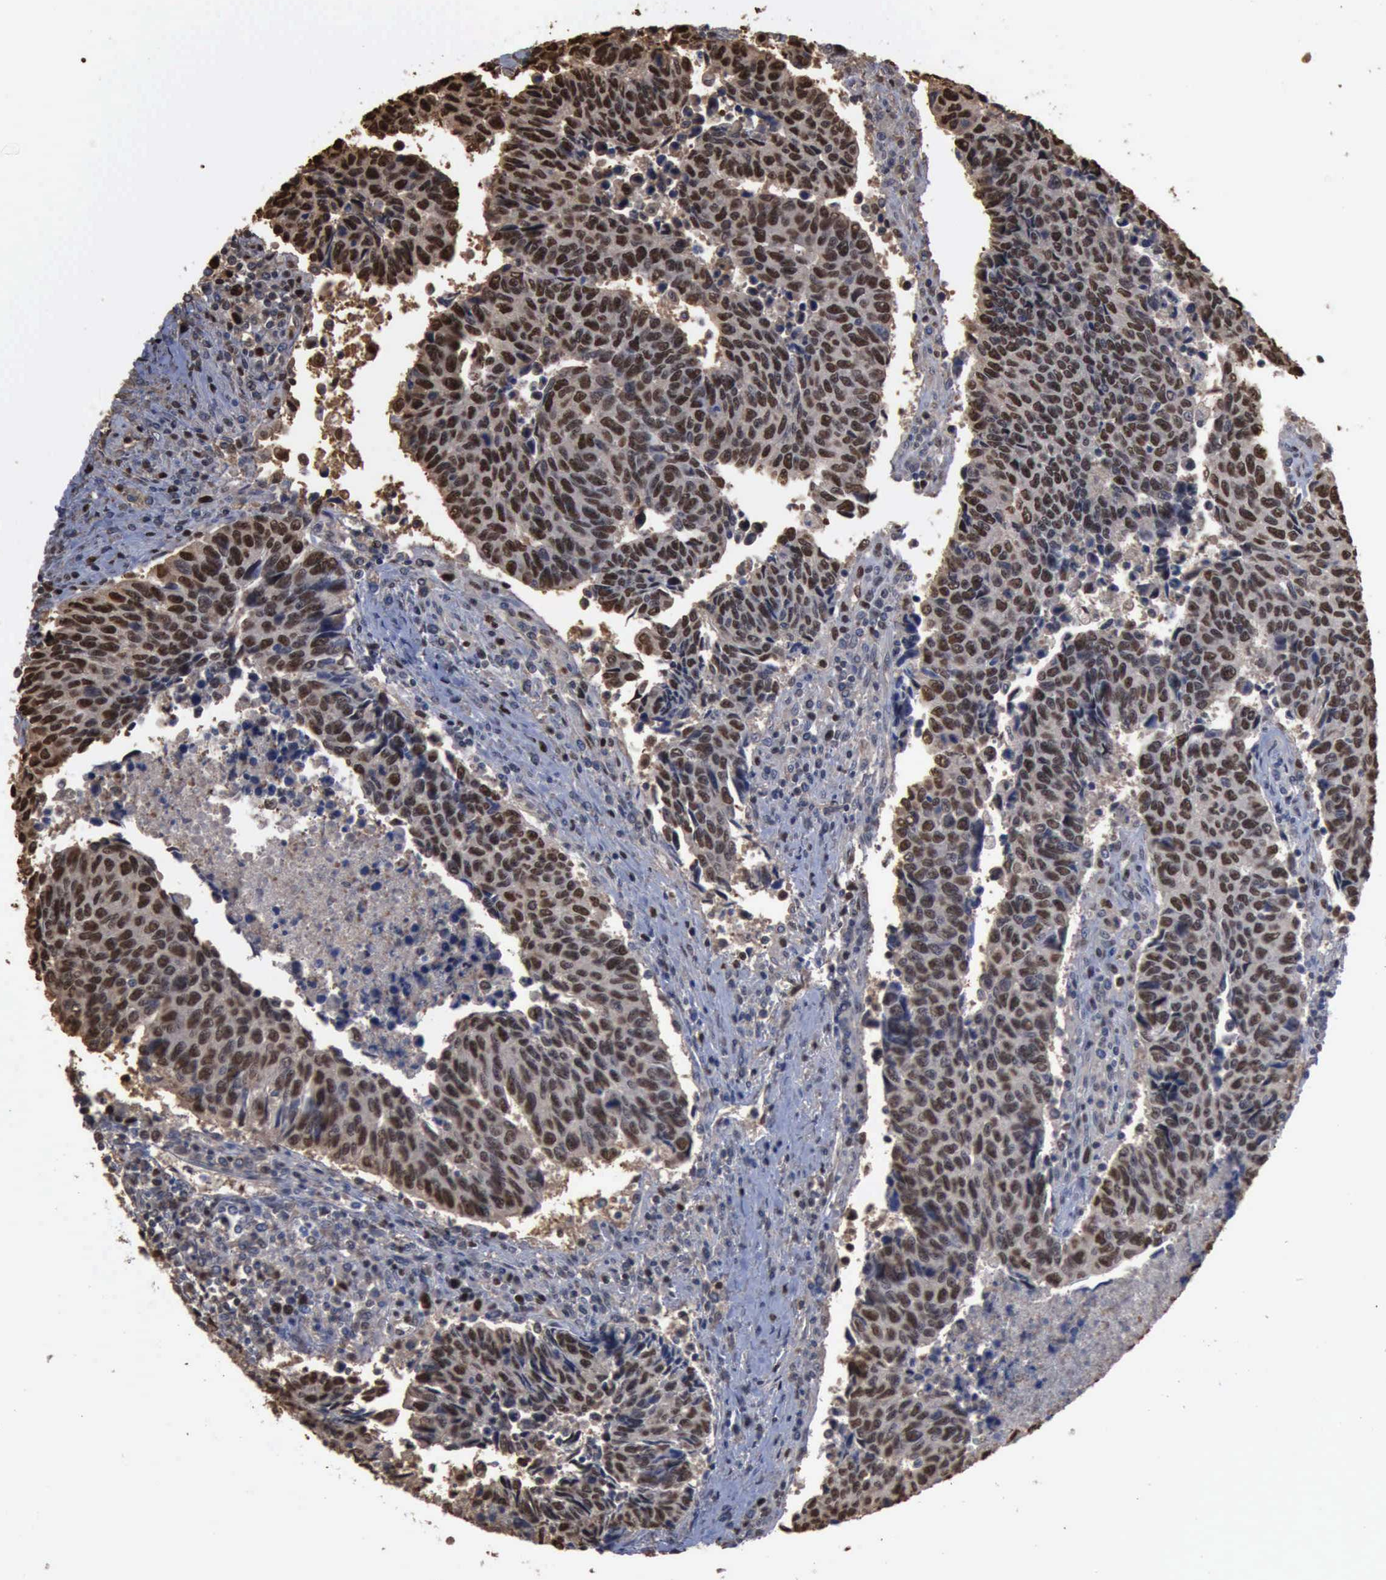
{"staining": {"intensity": "moderate", "quantity": ">75%", "location": "nuclear"}, "tissue": "urothelial cancer", "cell_type": "Tumor cells", "image_type": "cancer", "snomed": [{"axis": "morphology", "description": "Urothelial carcinoma, High grade"}, {"axis": "topography", "description": "Urinary bladder"}], "caption": "Human urothelial carcinoma (high-grade) stained with a protein marker exhibits moderate staining in tumor cells.", "gene": "PCNA", "patient": {"sex": "male", "age": 86}}